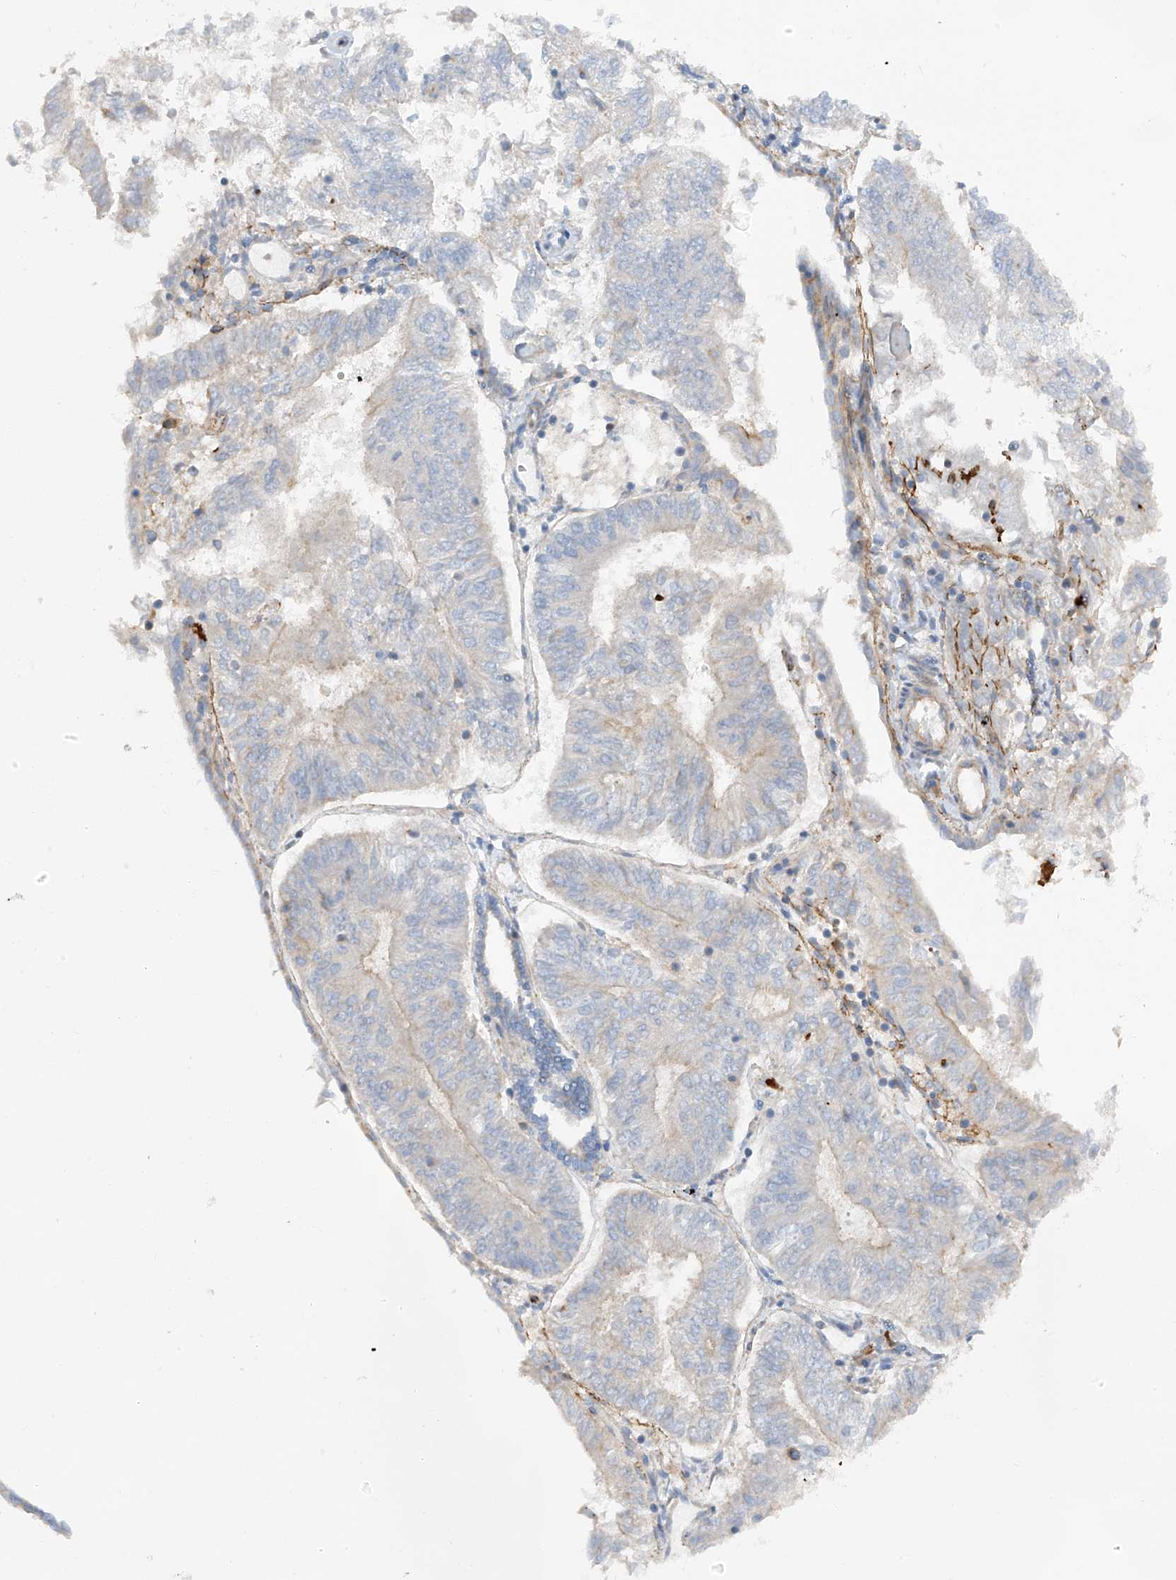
{"staining": {"intensity": "negative", "quantity": "none", "location": "none"}, "tissue": "endometrial cancer", "cell_type": "Tumor cells", "image_type": "cancer", "snomed": [{"axis": "morphology", "description": "Adenocarcinoma, NOS"}, {"axis": "topography", "description": "Endometrium"}], "caption": "An immunohistochemistry micrograph of endometrial cancer is shown. There is no staining in tumor cells of endometrial cancer.", "gene": "NALCN", "patient": {"sex": "female", "age": 58}}